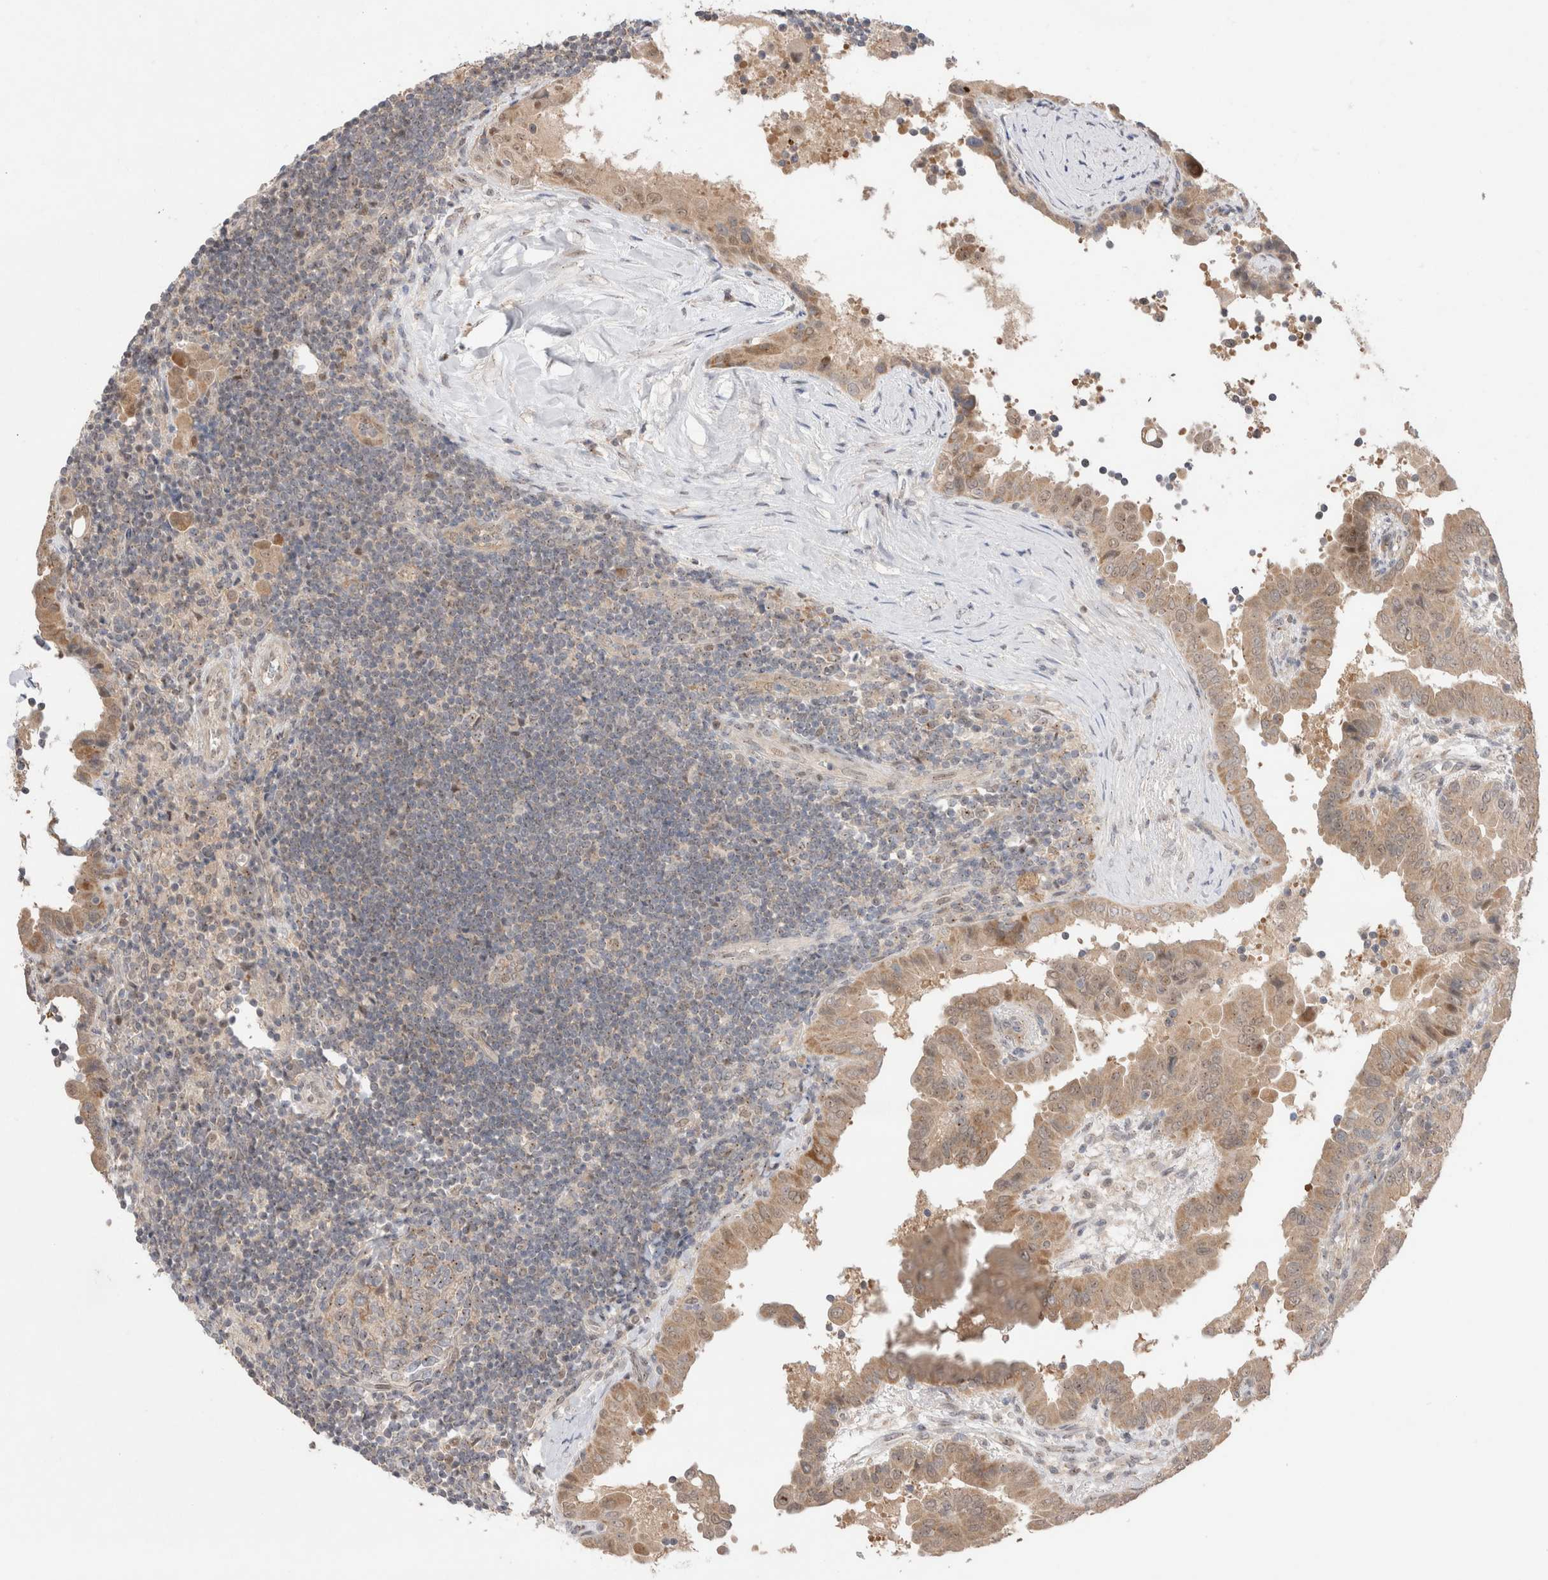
{"staining": {"intensity": "moderate", "quantity": ">75%", "location": "cytoplasmic/membranous"}, "tissue": "thyroid cancer", "cell_type": "Tumor cells", "image_type": "cancer", "snomed": [{"axis": "morphology", "description": "Papillary adenocarcinoma, NOS"}, {"axis": "topography", "description": "Thyroid gland"}], "caption": "Protein staining displays moderate cytoplasmic/membranous expression in approximately >75% of tumor cells in thyroid papillary adenocarcinoma.", "gene": "SLC29A1", "patient": {"sex": "male", "age": 33}}